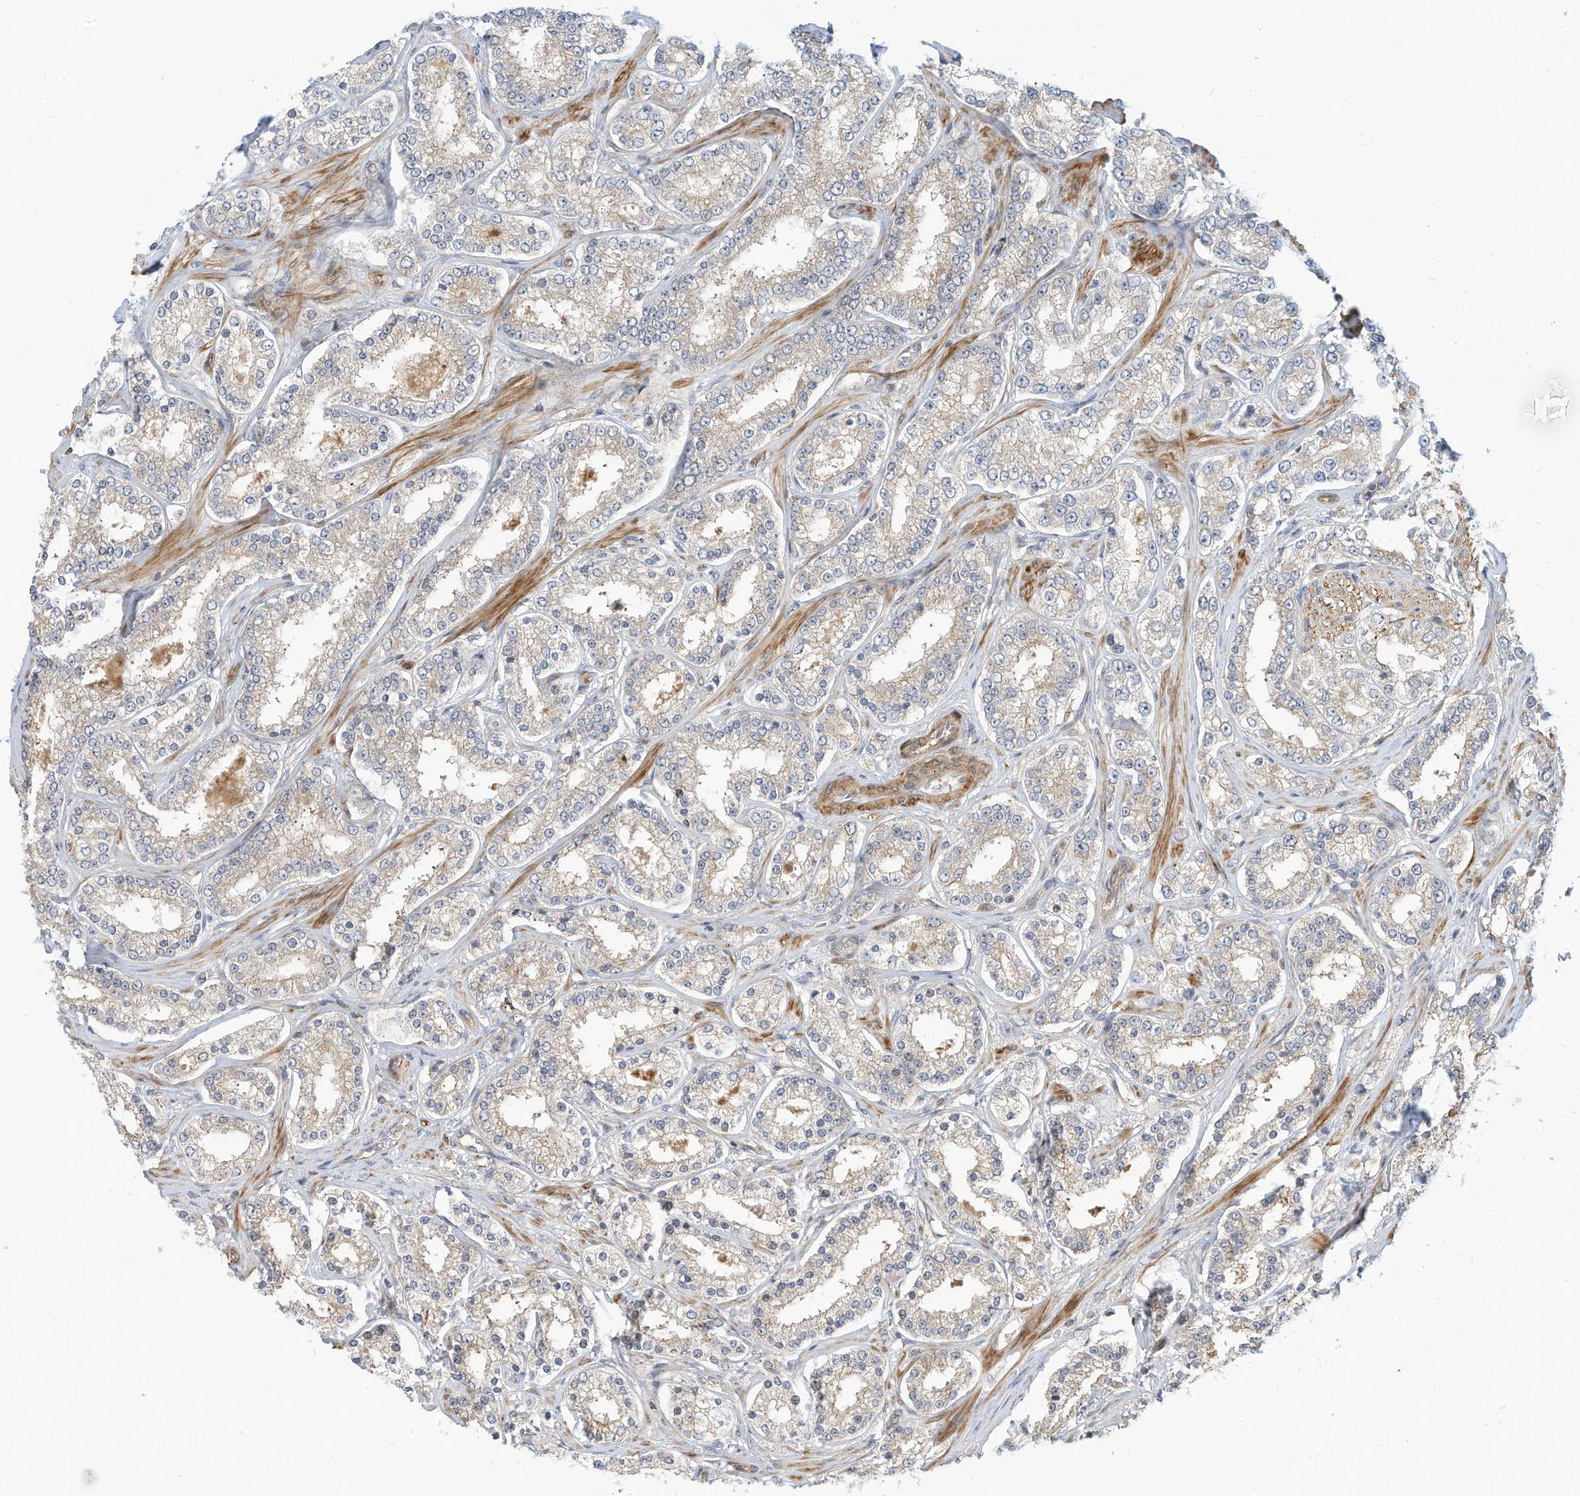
{"staining": {"intensity": "weak", "quantity": "25%-75%", "location": "cytoplasmic/membranous"}, "tissue": "prostate cancer", "cell_type": "Tumor cells", "image_type": "cancer", "snomed": [{"axis": "morphology", "description": "Normal tissue, NOS"}, {"axis": "morphology", "description": "Adenocarcinoma, High grade"}, {"axis": "topography", "description": "Prostate"}], "caption": "Human prostate adenocarcinoma (high-grade) stained with a brown dye displays weak cytoplasmic/membranous positive positivity in about 25%-75% of tumor cells.", "gene": "OFD1", "patient": {"sex": "male", "age": 83}}